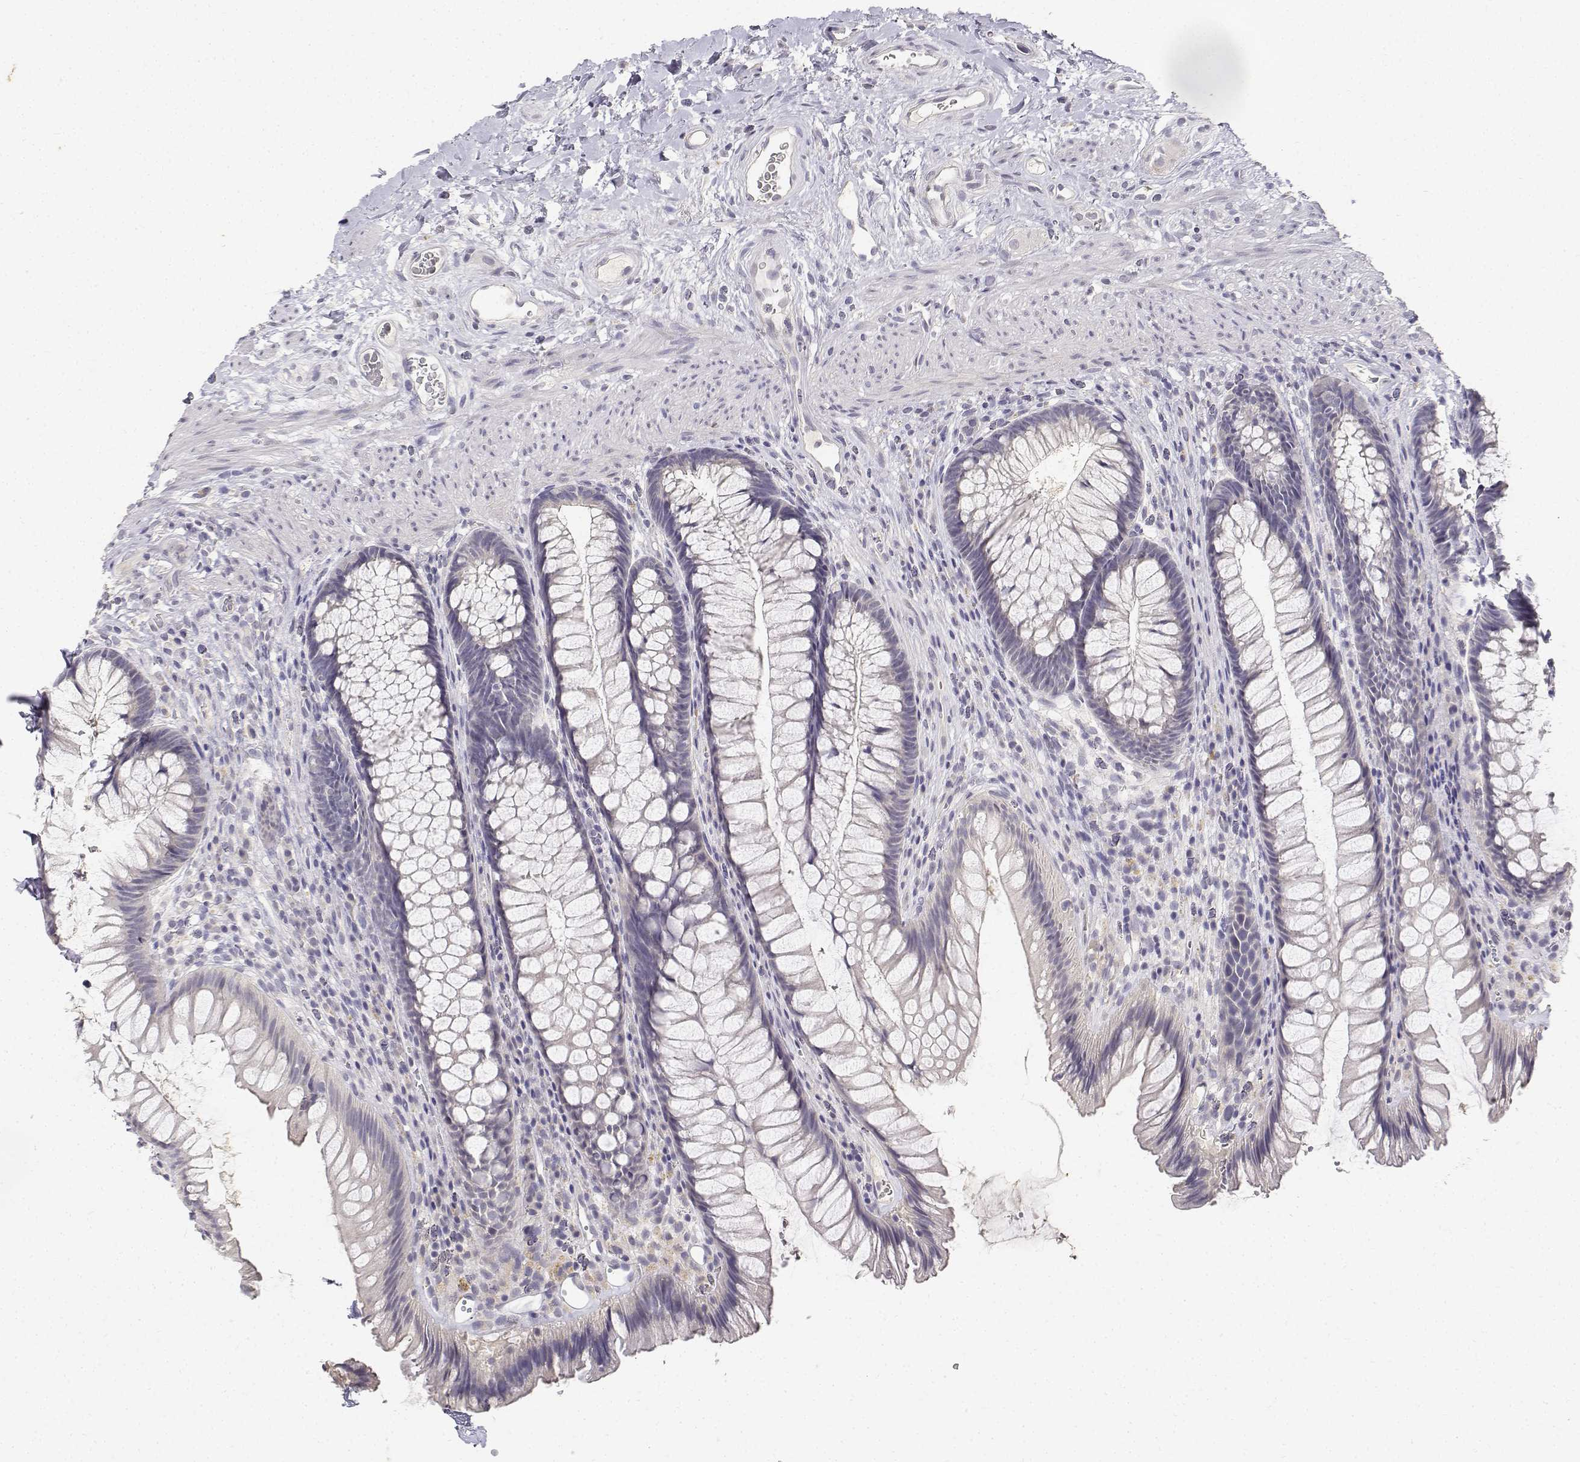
{"staining": {"intensity": "negative", "quantity": "none", "location": "none"}, "tissue": "rectum", "cell_type": "Glandular cells", "image_type": "normal", "snomed": [{"axis": "morphology", "description": "Normal tissue, NOS"}, {"axis": "topography", "description": "Rectum"}], "caption": "Protein analysis of normal rectum displays no significant staining in glandular cells. (DAB immunohistochemistry, high magnification).", "gene": "PAEP", "patient": {"sex": "male", "age": 53}}